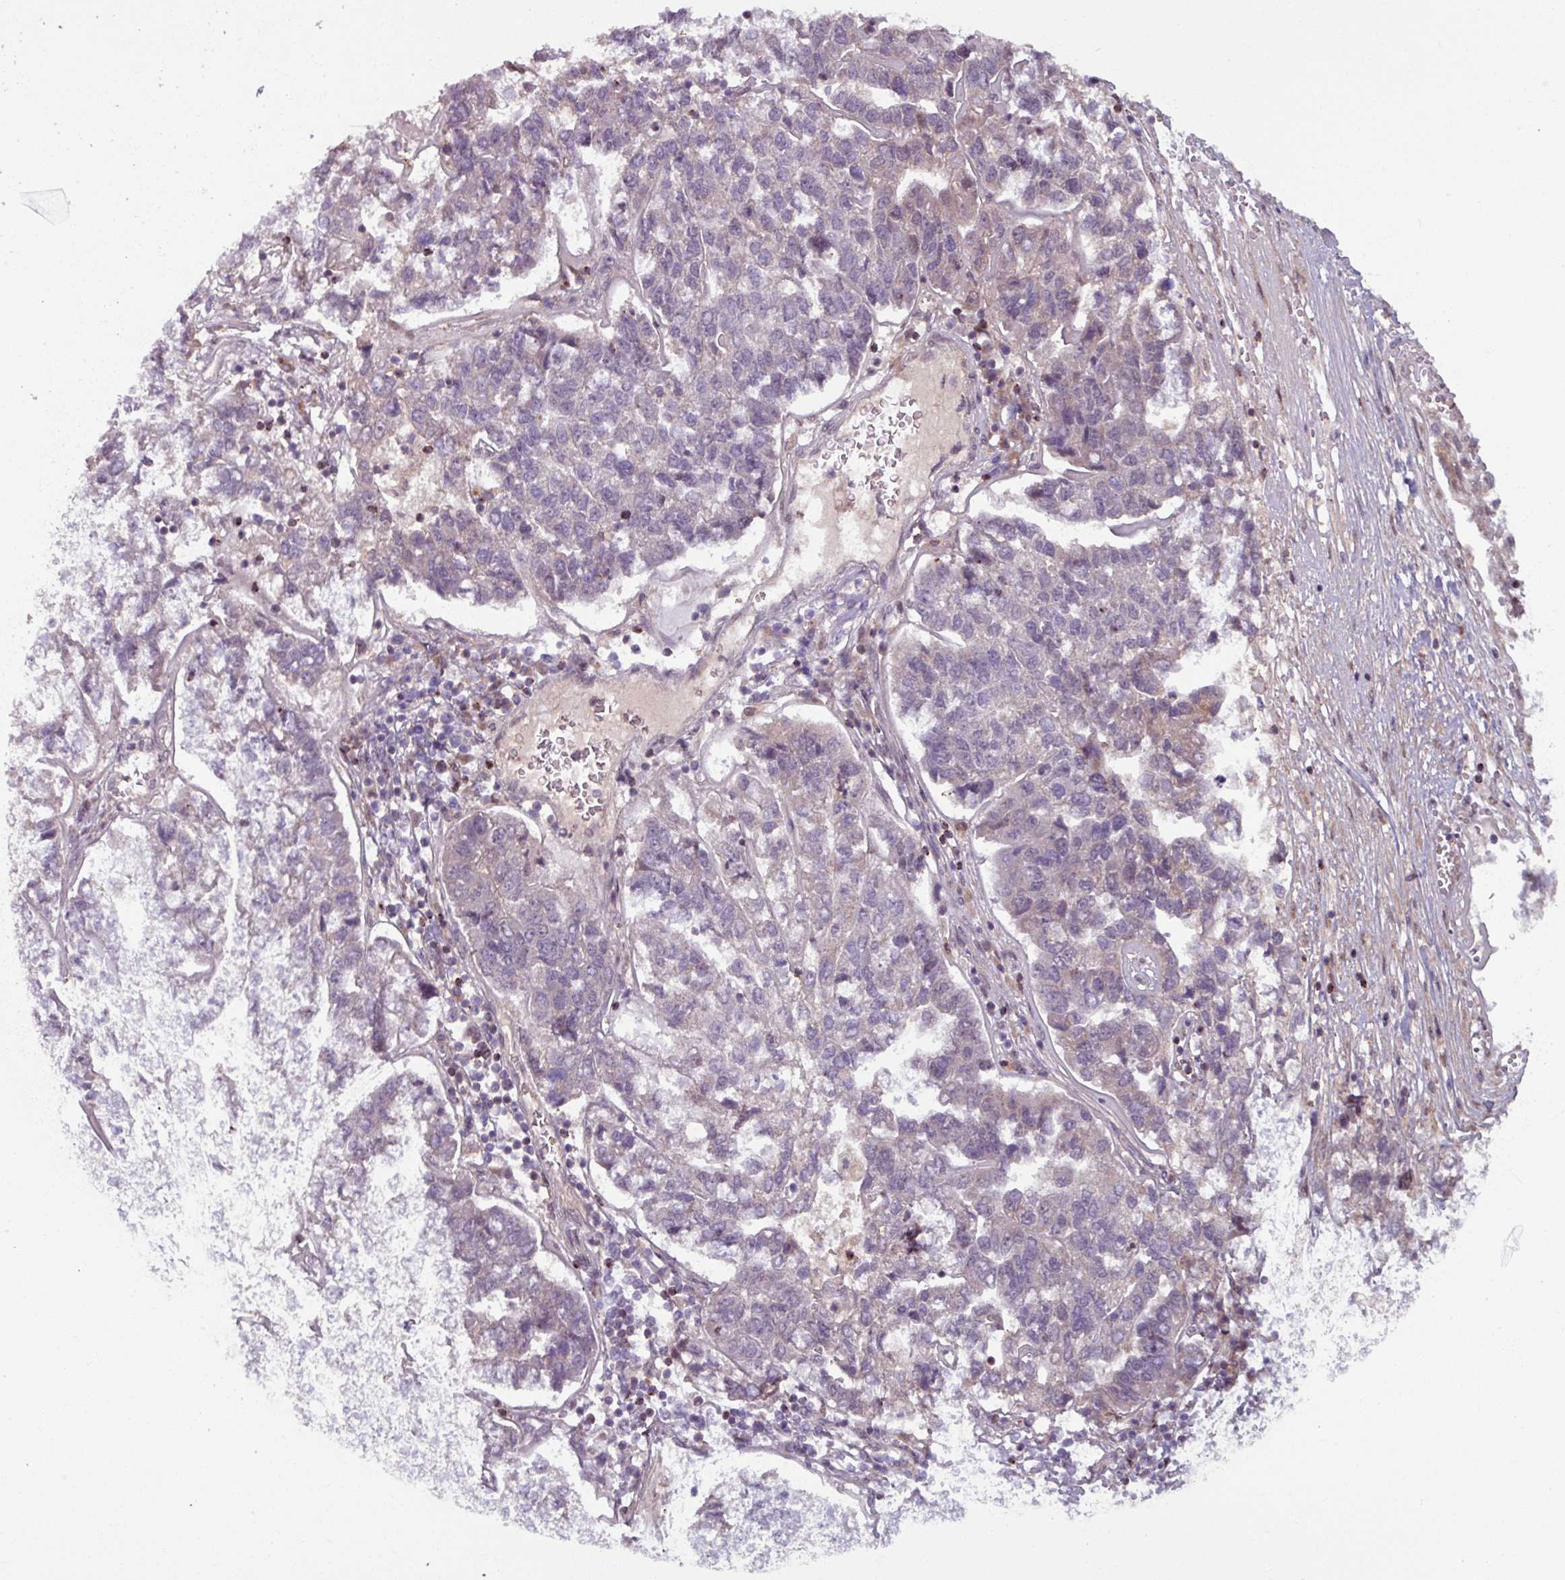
{"staining": {"intensity": "negative", "quantity": "none", "location": "none"}, "tissue": "pancreatic cancer", "cell_type": "Tumor cells", "image_type": "cancer", "snomed": [{"axis": "morphology", "description": "Adenocarcinoma, NOS"}, {"axis": "topography", "description": "Pancreas"}], "caption": "A histopathology image of pancreatic cancer stained for a protein exhibits no brown staining in tumor cells.", "gene": "OR6B1", "patient": {"sex": "female", "age": 61}}